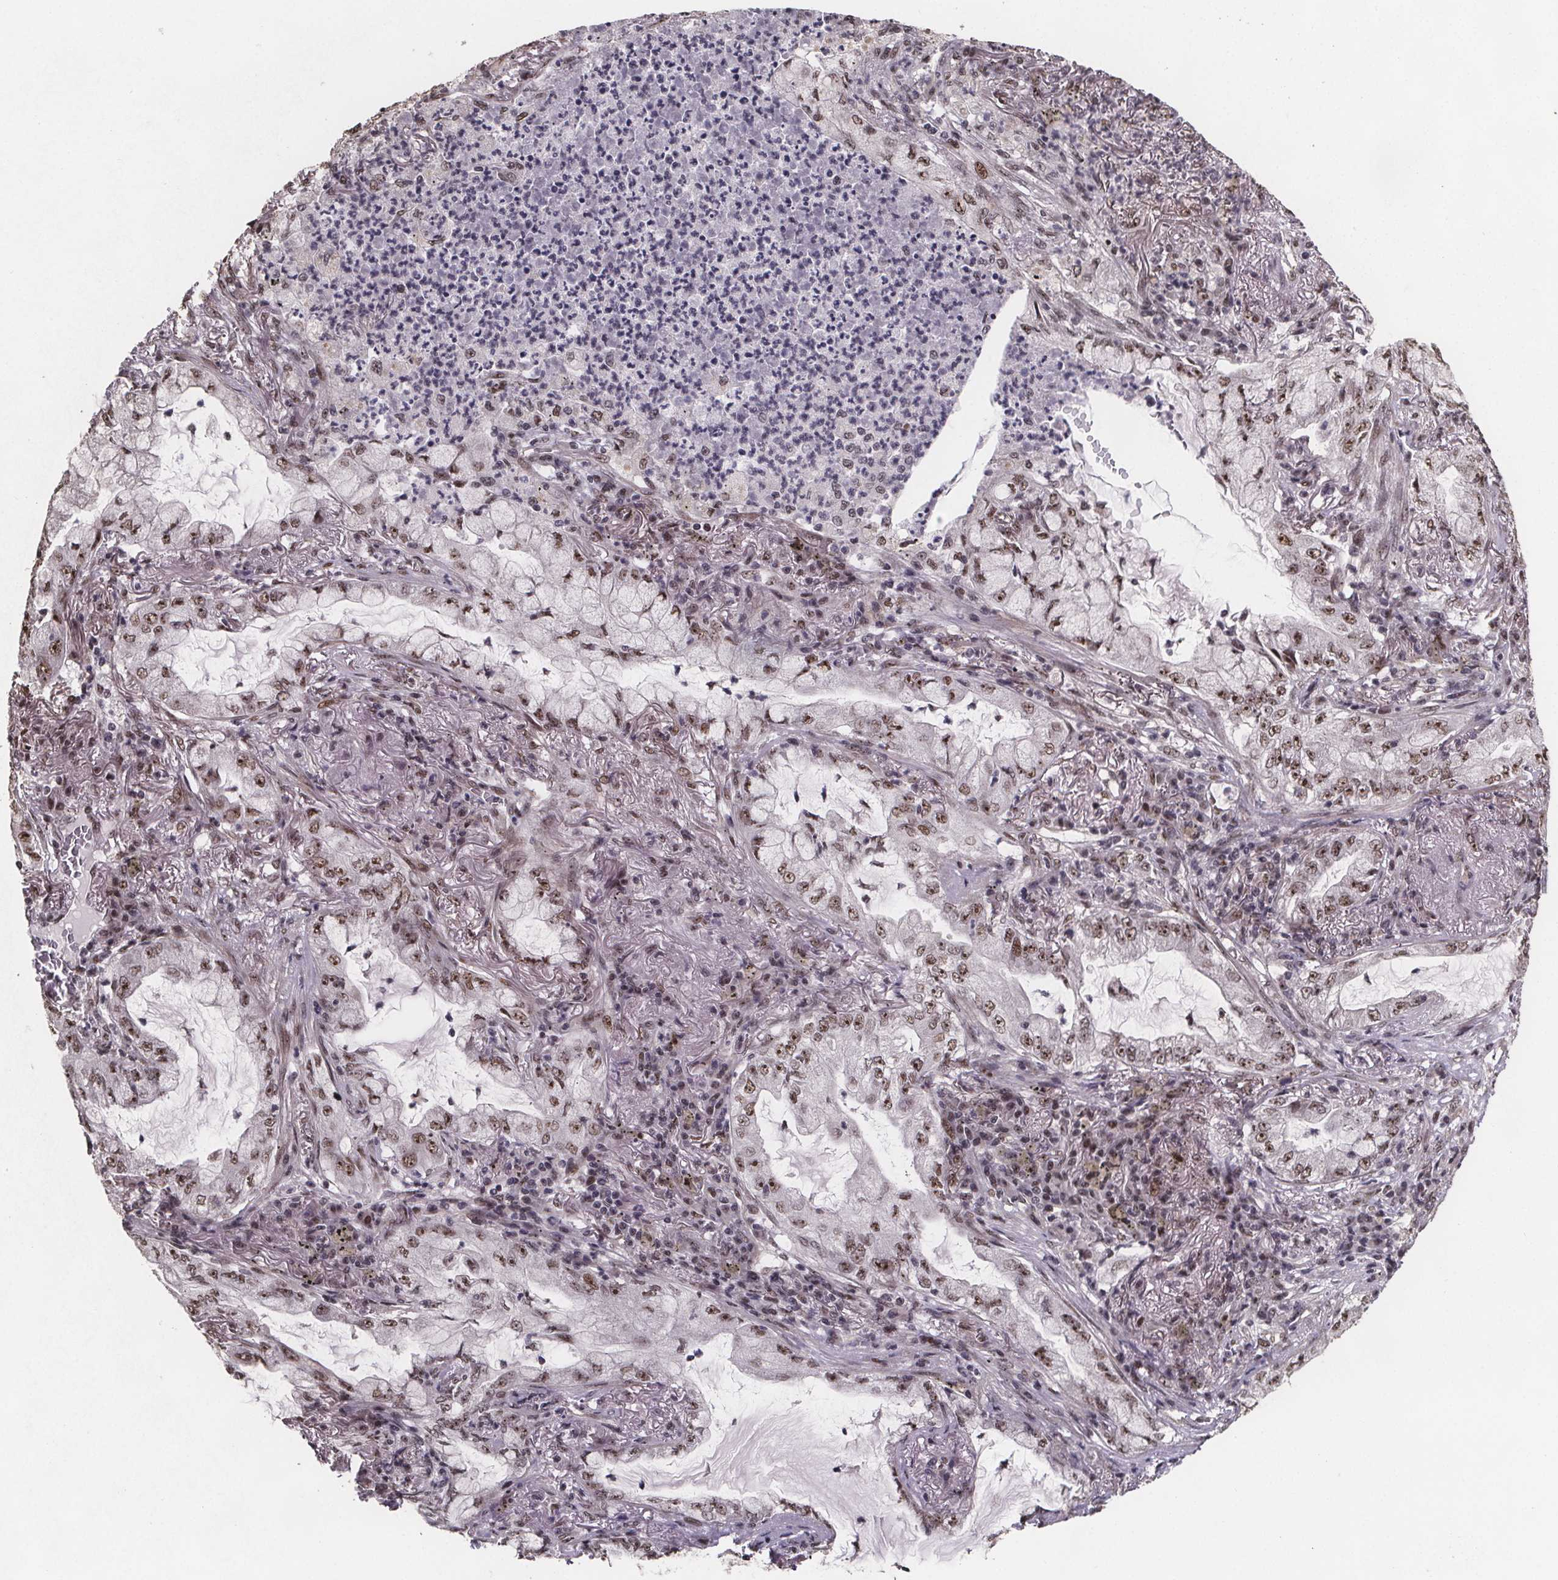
{"staining": {"intensity": "moderate", "quantity": ">75%", "location": "nuclear"}, "tissue": "lung cancer", "cell_type": "Tumor cells", "image_type": "cancer", "snomed": [{"axis": "morphology", "description": "Adenocarcinoma, NOS"}, {"axis": "topography", "description": "Lung"}], "caption": "Moderate nuclear protein positivity is identified in about >75% of tumor cells in lung cancer.", "gene": "U2SURP", "patient": {"sex": "female", "age": 73}}